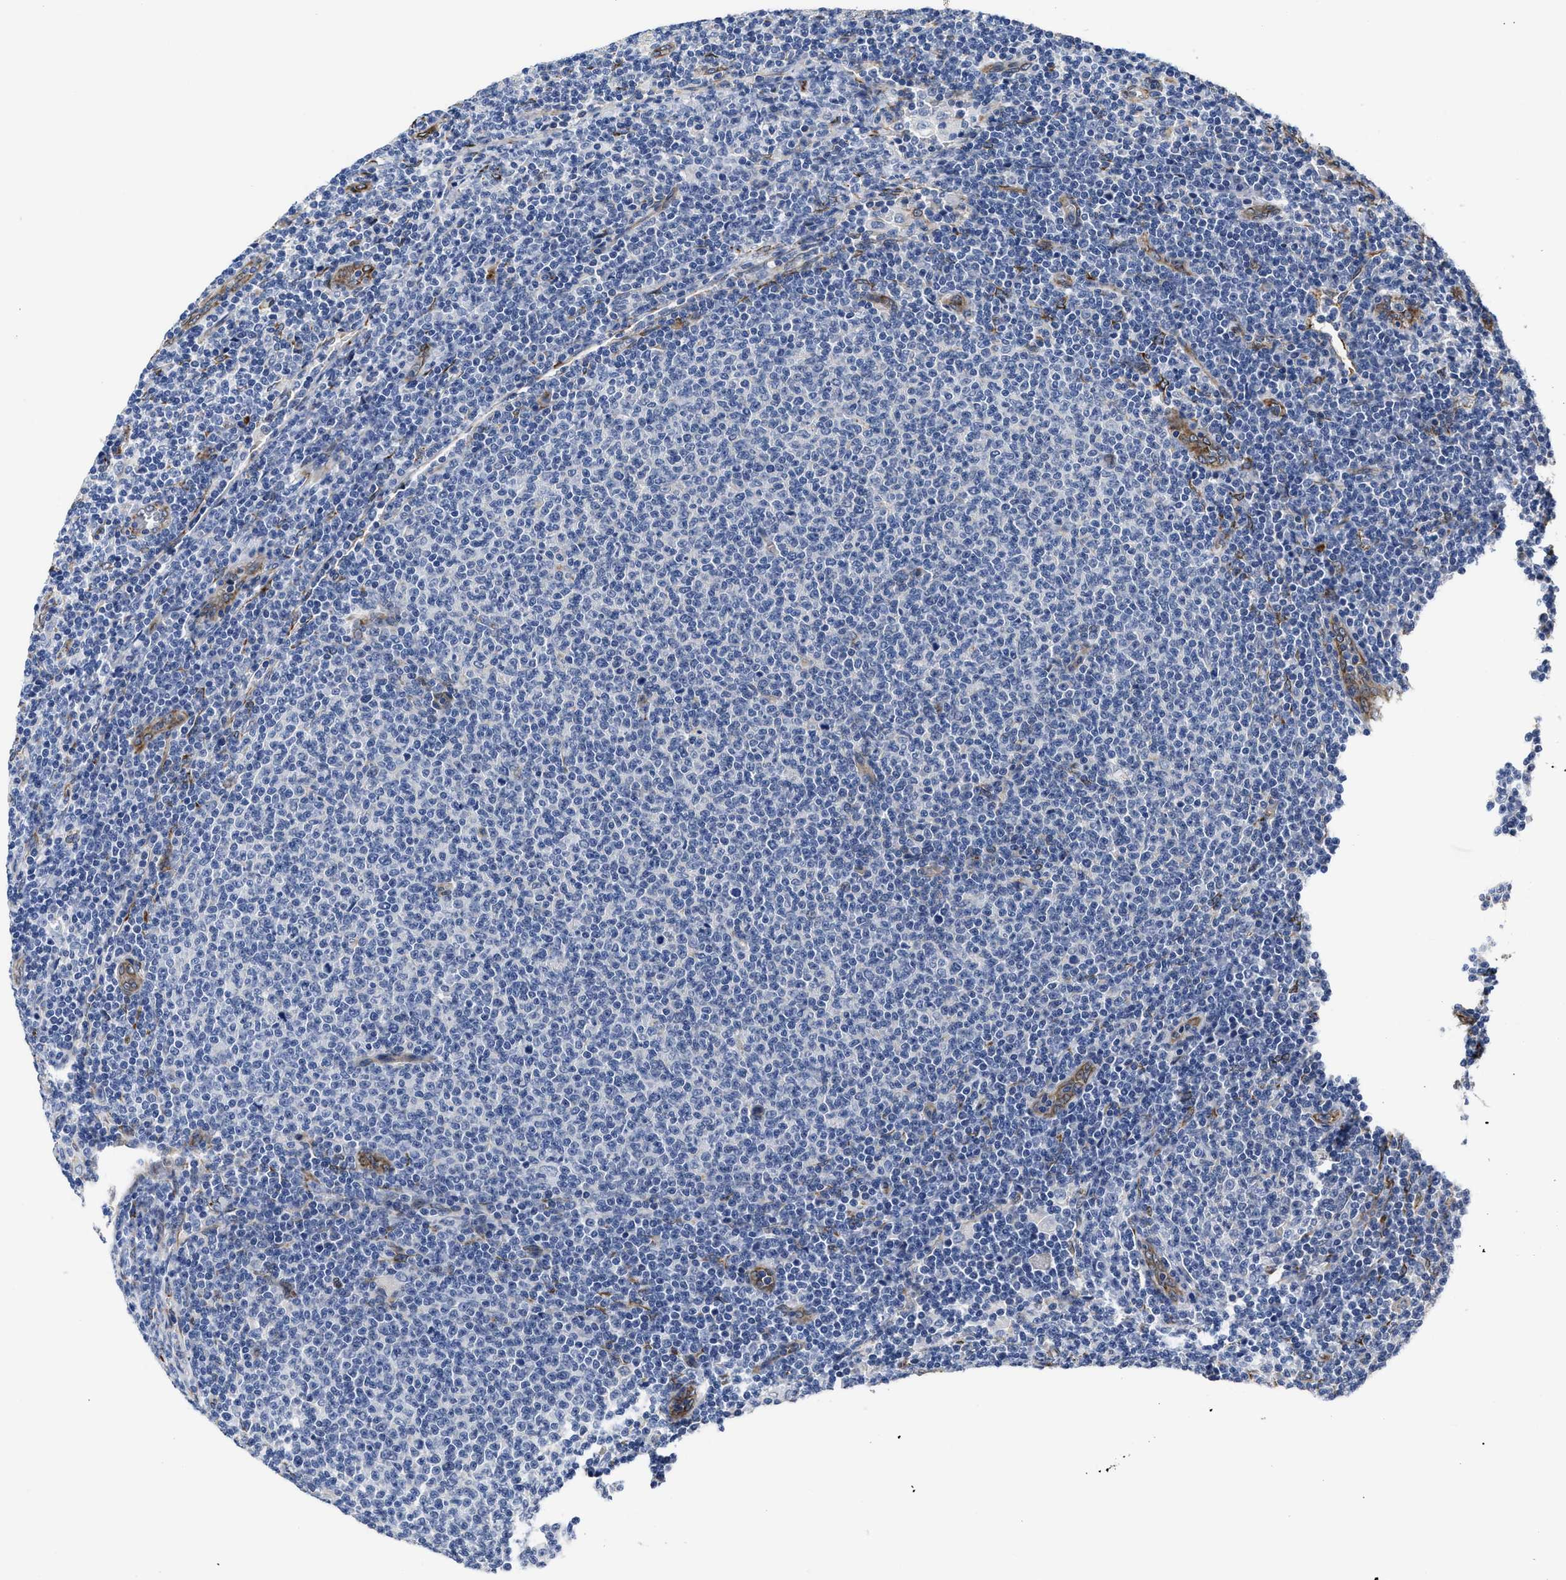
{"staining": {"intensity": "negative", "quantity": "none", "location": "none"}, "tissue": "lymphoma", "cell_type": "Tumor cells", "image_type": "cancer", "snomed": [{"axis": "morphology", "description": "Malignant lymphoma, non-Hodgkin's type, Low grade"}, {"axis": "topography", "description": "Lymph node"}], "caption": "Lymphoma was stained to show a protein in brown. There is no significant positivity in tumor cells. (Stains: DAB immunohistochemistry (IHC) with hematoxylin counter stain, Microscopy: brightfield microscopy at high magnification).", "gene": "SQLE", "patient": {"sex": "male", "age": 66}}